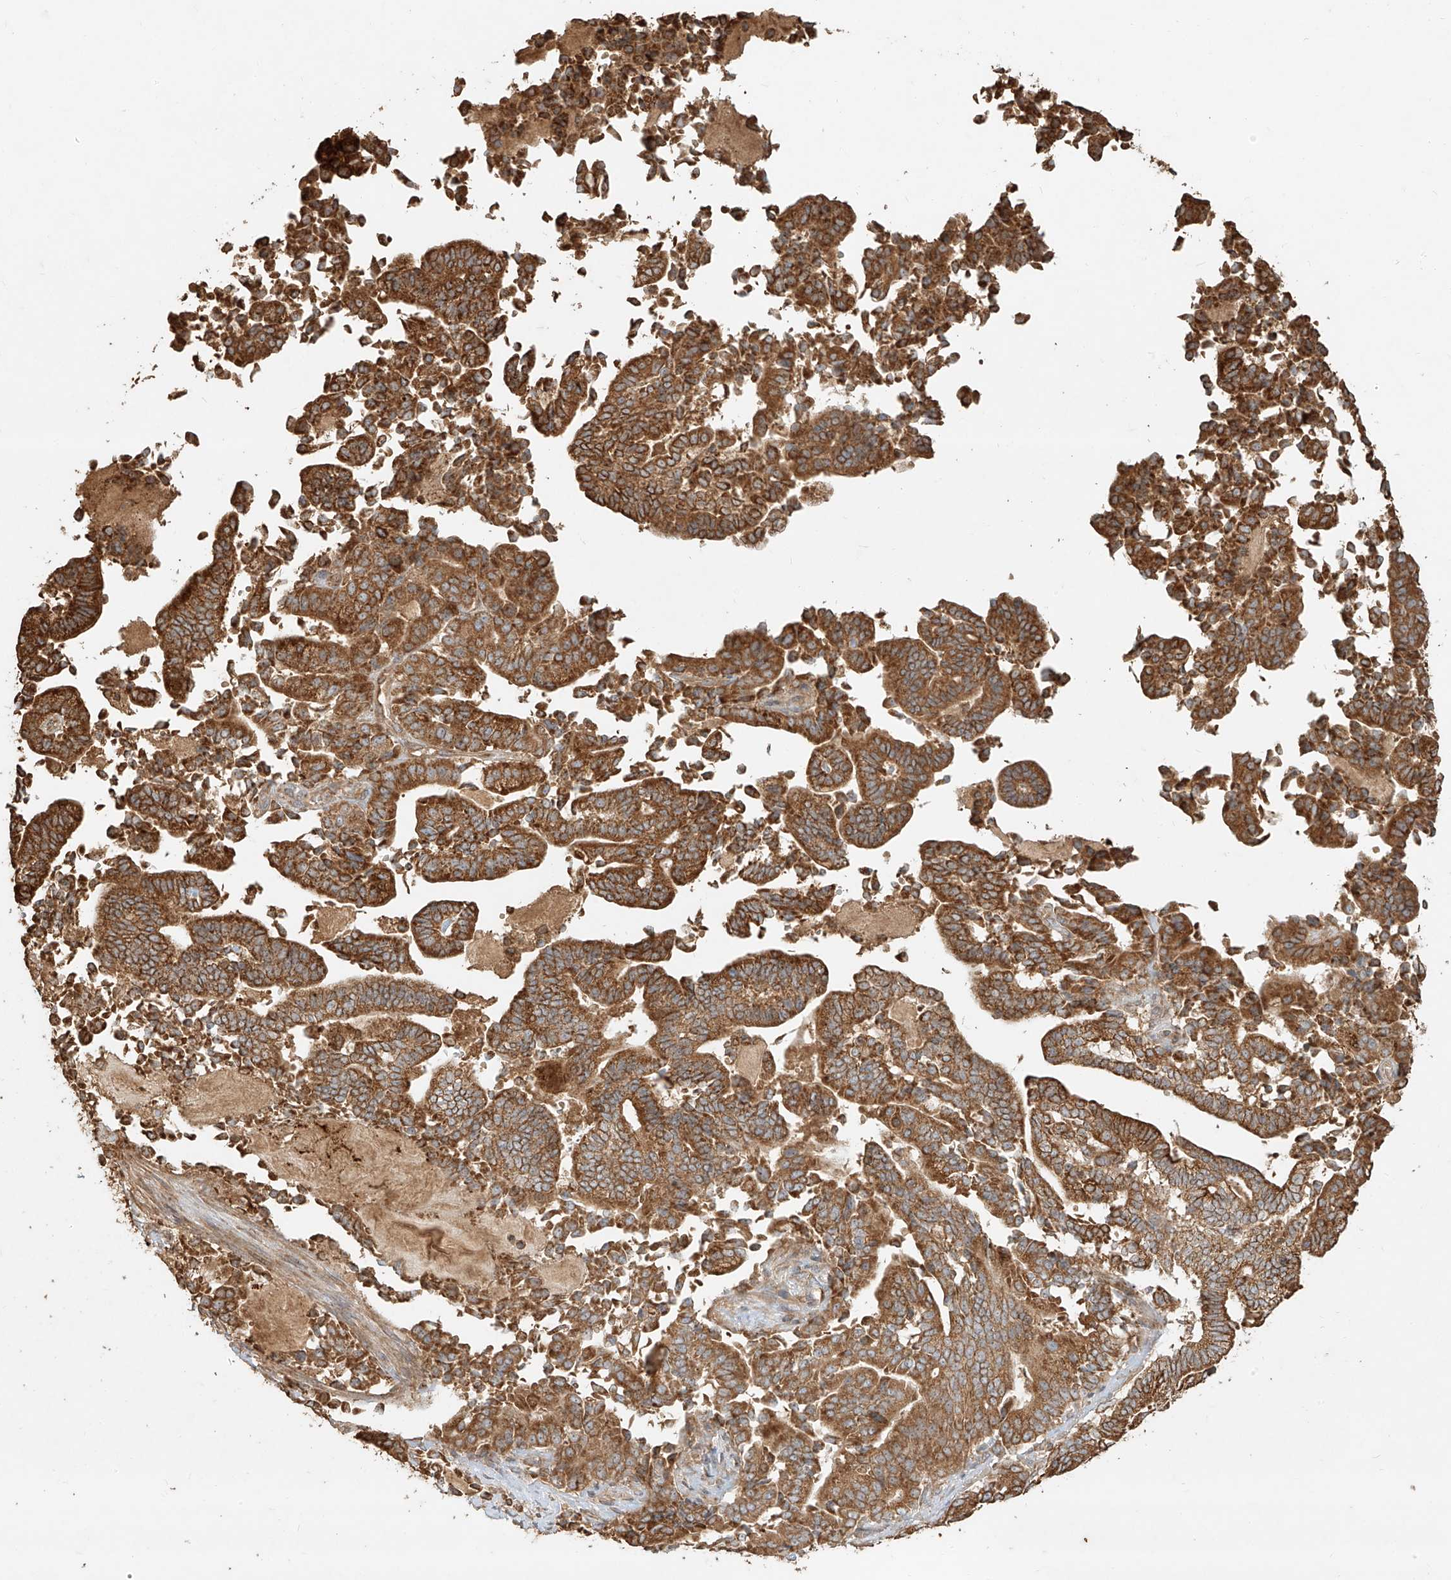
{"staining": {"intensity": "strong", "quantity": ">75%", "location": "cytoplasmic/membranous"}, "tissue": "pancreatic cancer", "cell_type": "Tumor cells", "image_type": "cancer", "snomed": [{"axis": "morphology", "description": "Normal tissue, NOS"}, {"axis": "morphology", "description": "Adenocarcinoma, NOS"}, {"axis": "topography", "description": "Pancreas"}], "caption": "Immunohistochemical staining of pancreatic cancer (adenocarcinoma) displays strong cytoplasmic/membranous protein expression in approximately >75% of tumor cells.", "gene": "EFNB1", "patient": {"sex": "male", "age": 63}}